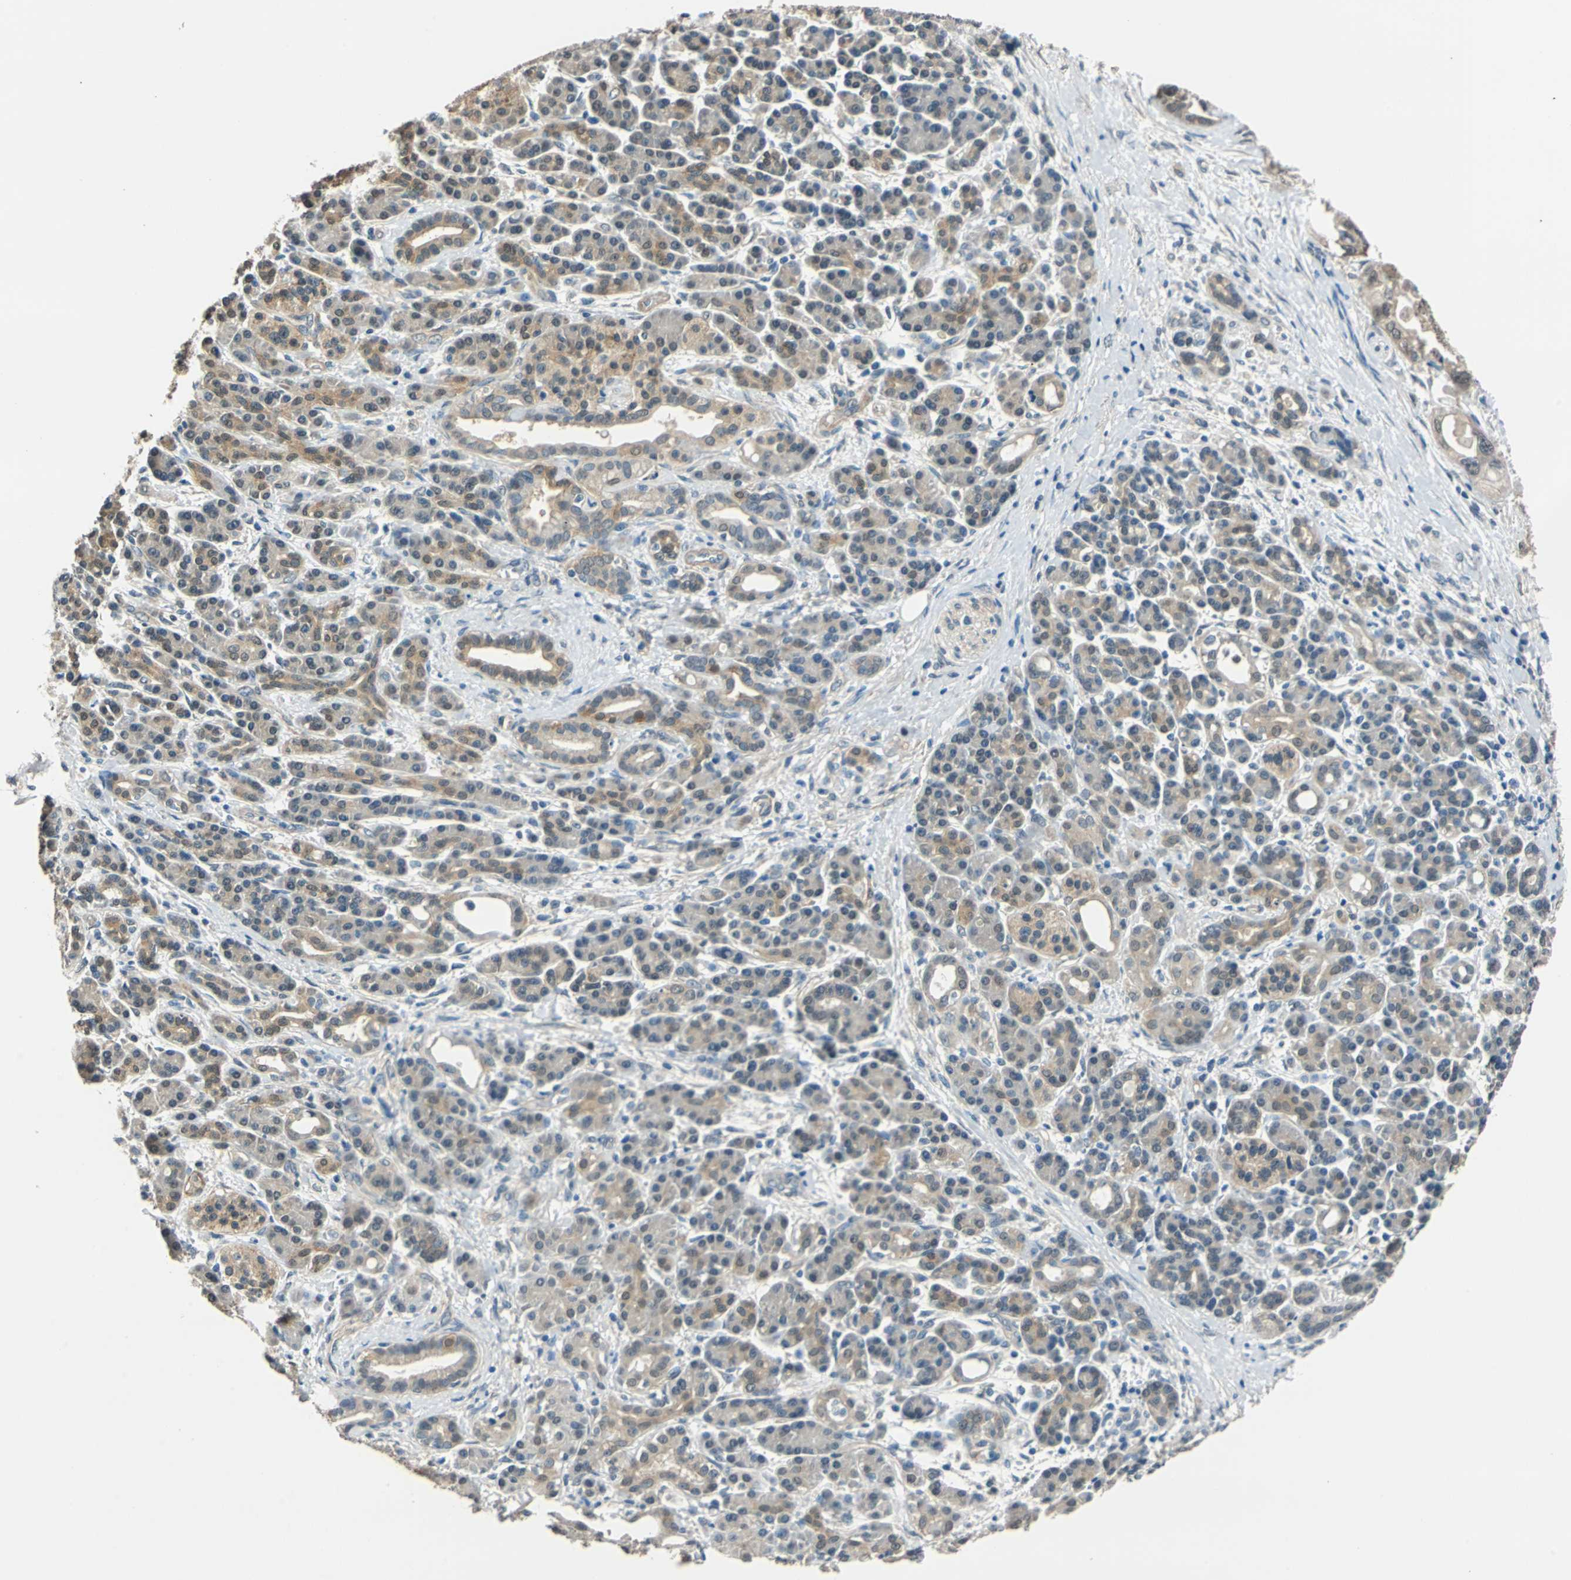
{"staining": {"intensity": "moderate", "quantity": ">75%", "location": "cytoplasmic/membranous"}, "tissue": "pancreatic cancer", "cell_type": "Tumor cells", "image_type": "cancer", "snomed": [{"axis": "morphology", "description": "Adenocarcinoma, NOS"}, {"axis": "topography", "description": "Pancreas"}], "caption": "IHC photomicrograph of neoplastic tissue: human pancreatic adenocarcinoma stained using immunohistochemistry demonstrates medium levels of moderate protein expression localized specifically in the cytoplasmic/membranous of tumor cells, appearing as a cytoplasmic/membranous brown color.", "gene": "FKBP4", "patient": {"sex": "female", "age": 77}}